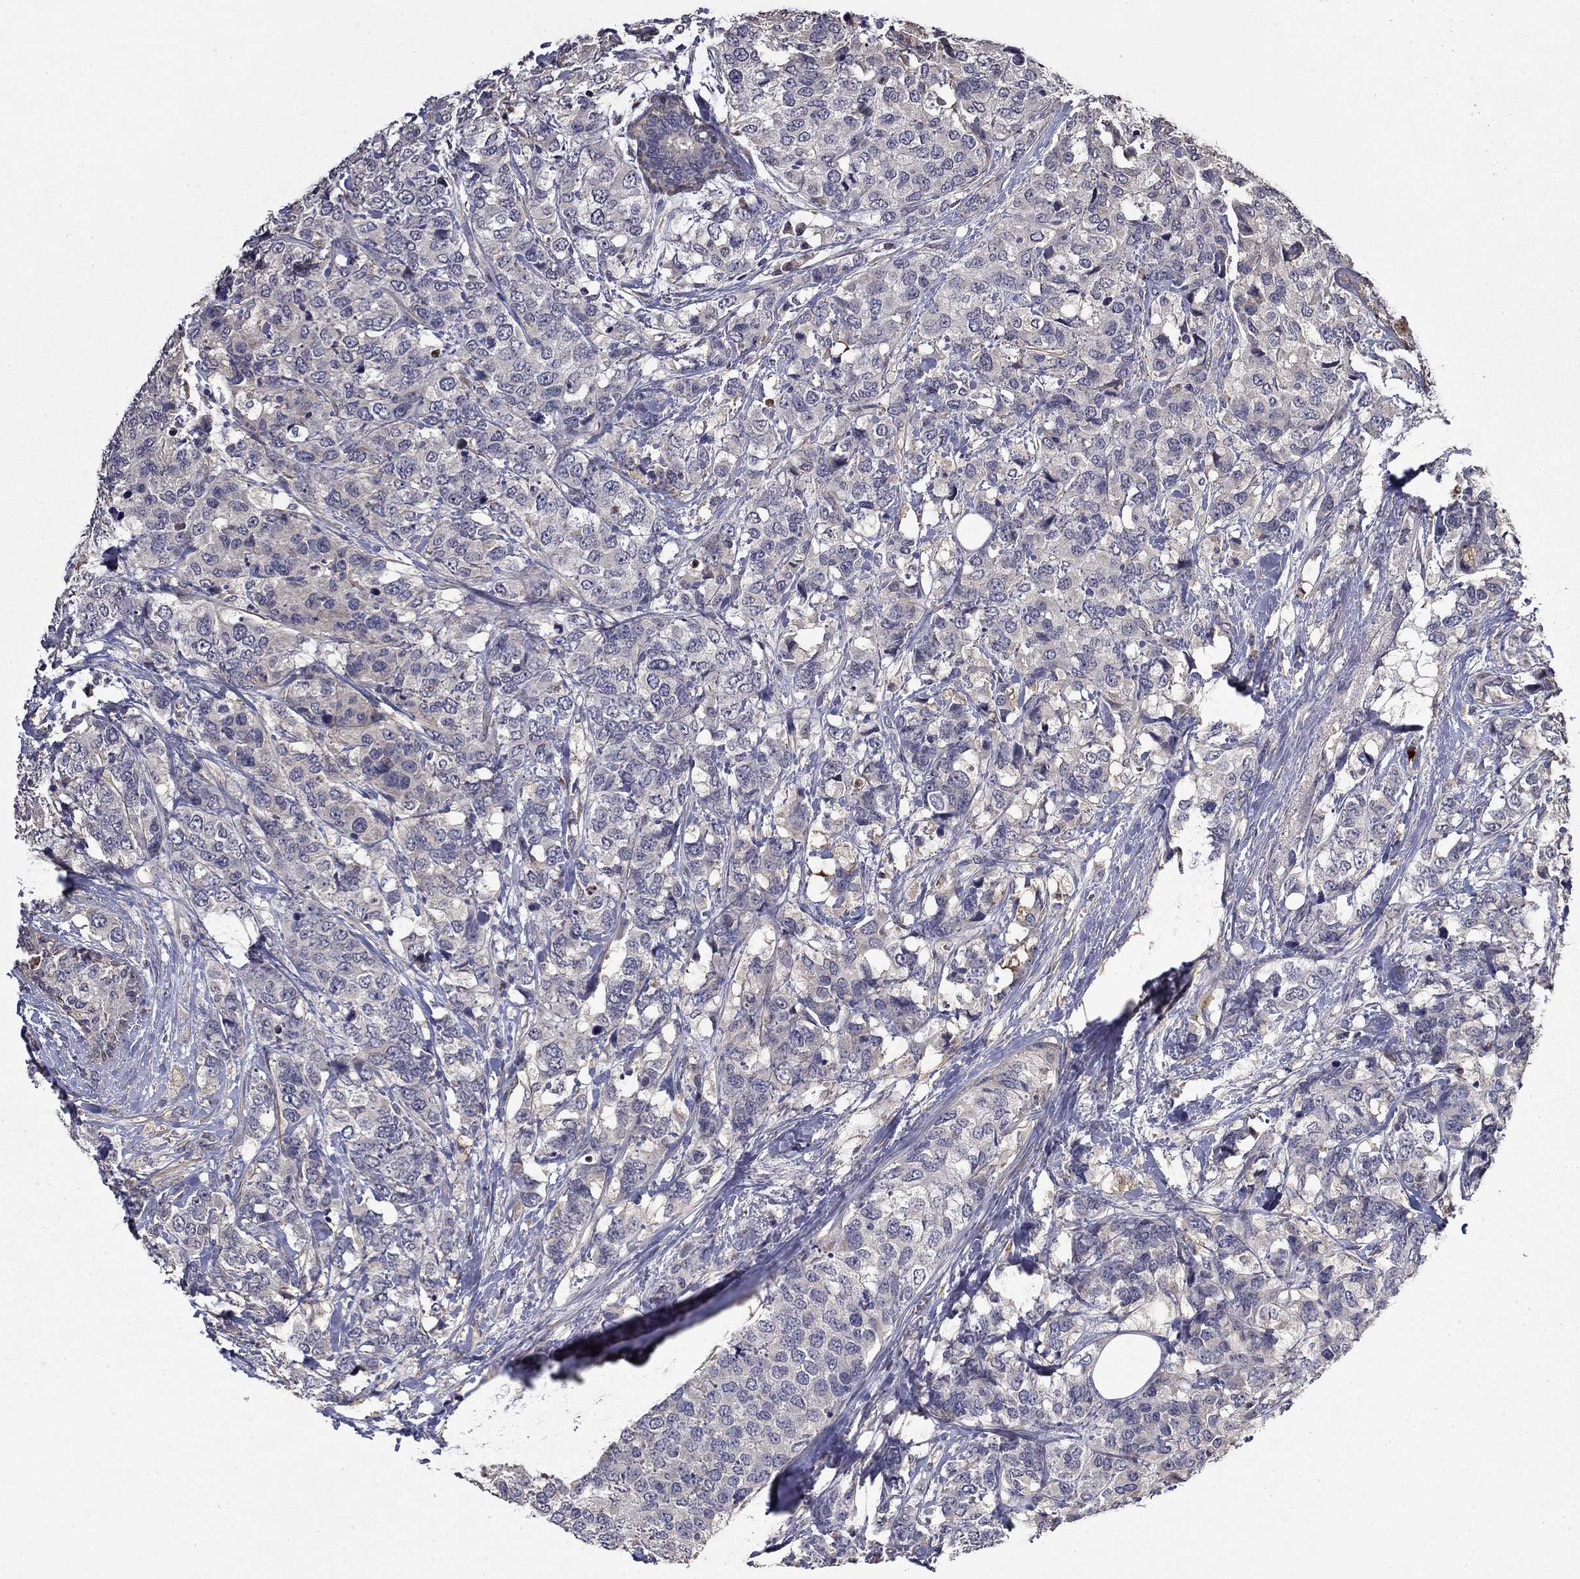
{"staining": {"intensity": "negative", "quantity": "none", "location": "none"}, "tissue": "breast cancer", "cell_type": "Tumor cells", "image_type": "cancer", "snomed": [{"axis": "morphology", "description": "Lobular carcinoma"}, {"axis": "topography", "description": "Breast"}], "caption": "IHC of human breast cancer demonstrates no expression in tumor cells.", "gene": "SATB1", "patient": {"sex": "female", "age": 59}}